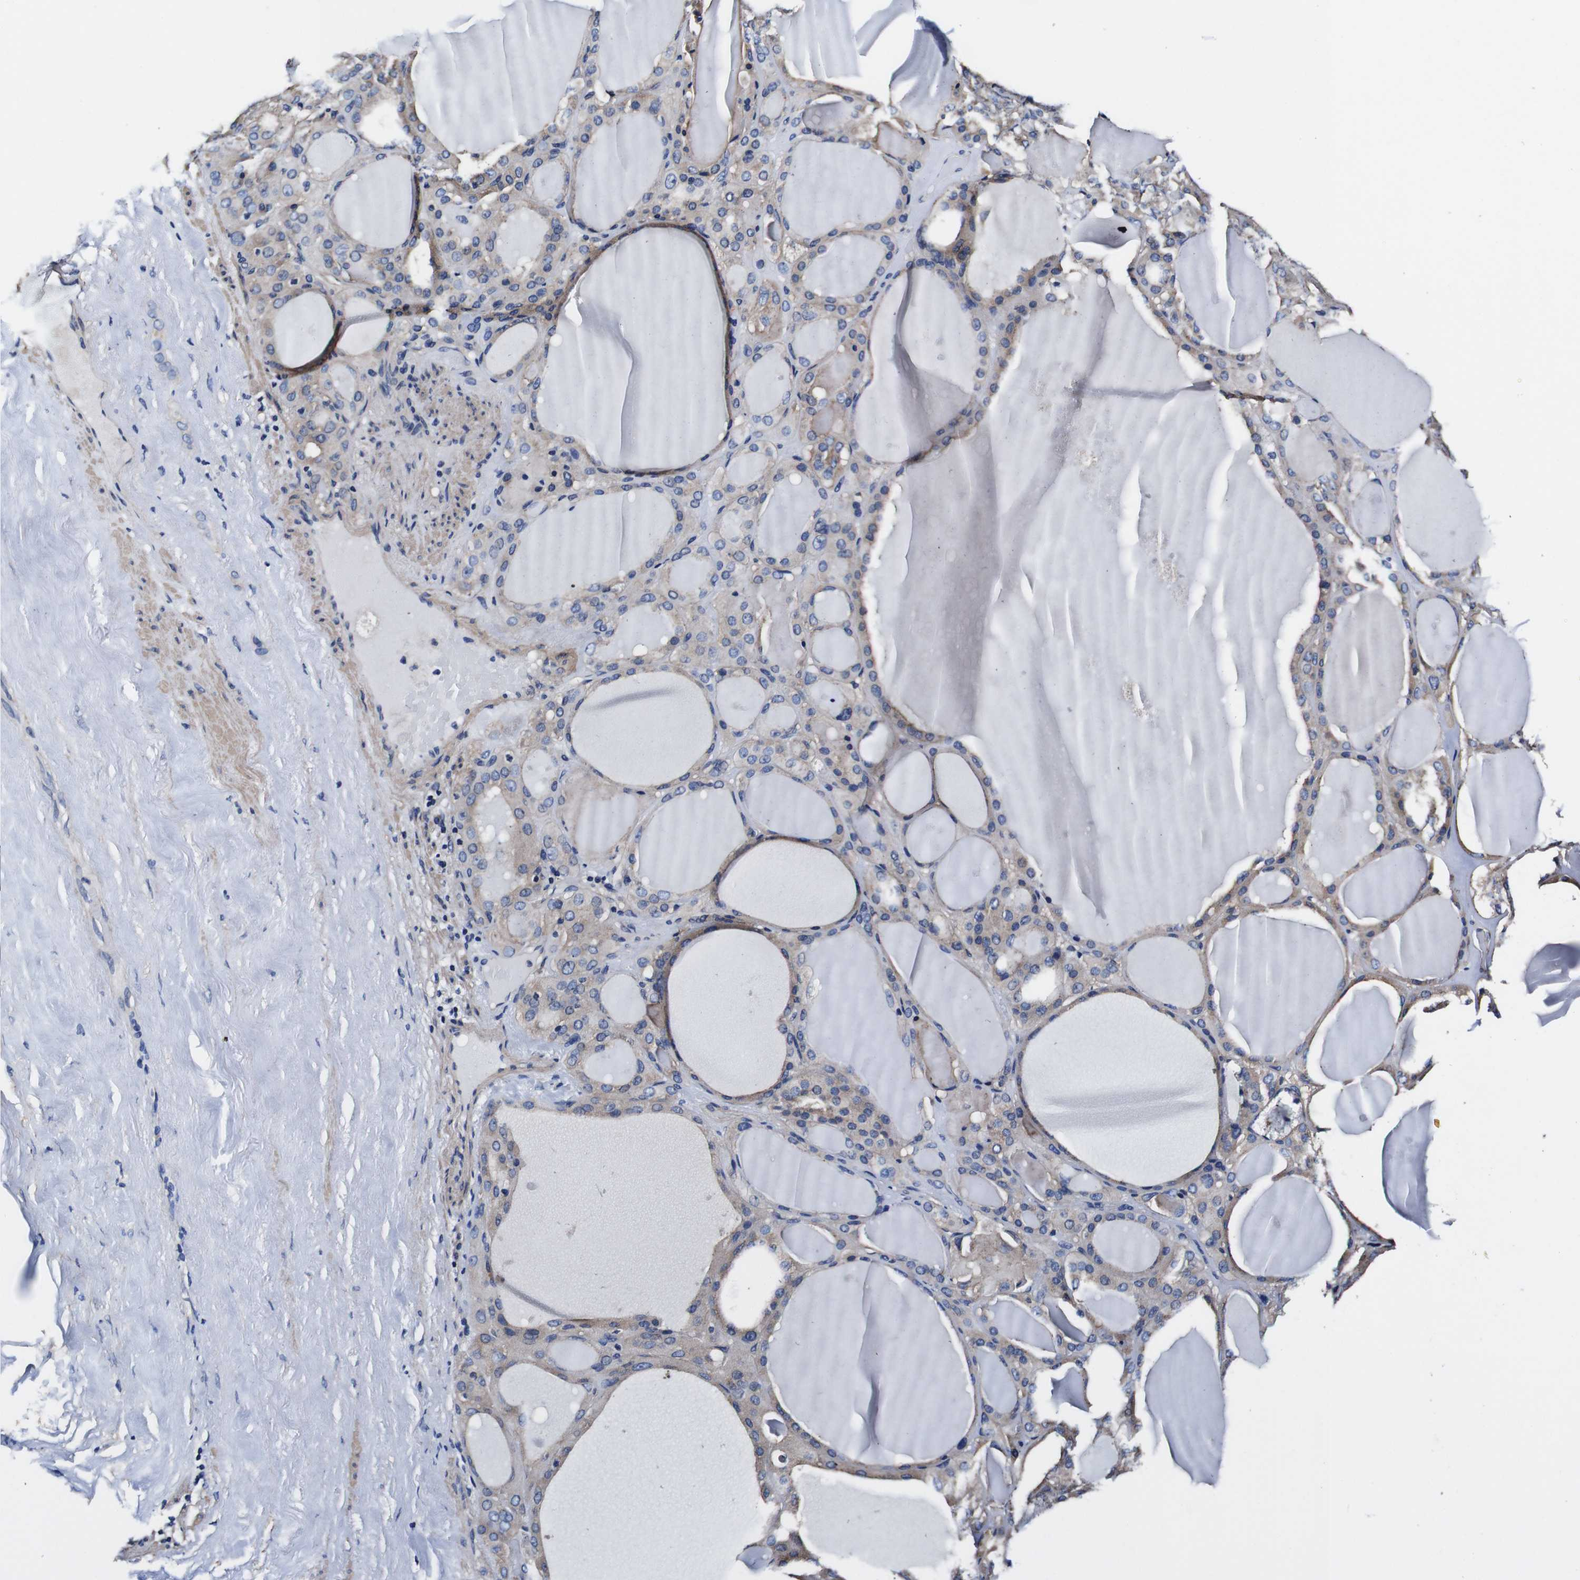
{"staining": {"intensity": "weak", "quantity": ">75%", "location": "cytoplasmic/membranous"}, "tissue": "thyroid gland", "cell_type": "Glandular cells", "image_type": "normal", "snomed": [{"axis": "morphology", "description": "Normal tissue, NOS"}, {"axis": "morphology", "description": "Carcinoma, NOS"}, {"axis": "topography", "description": "Thyroid gland"}], "caption": "Immunohistochemical staining of benign thyroid gland shows low levels of weak cytoplasmic/membranous expression in about >75% of glandular cells. The protein is shown in brown color, while the nuclei are stained blue.", "gene": "PDCD6IP", "patient": {"sex": "female", "age": 86}}